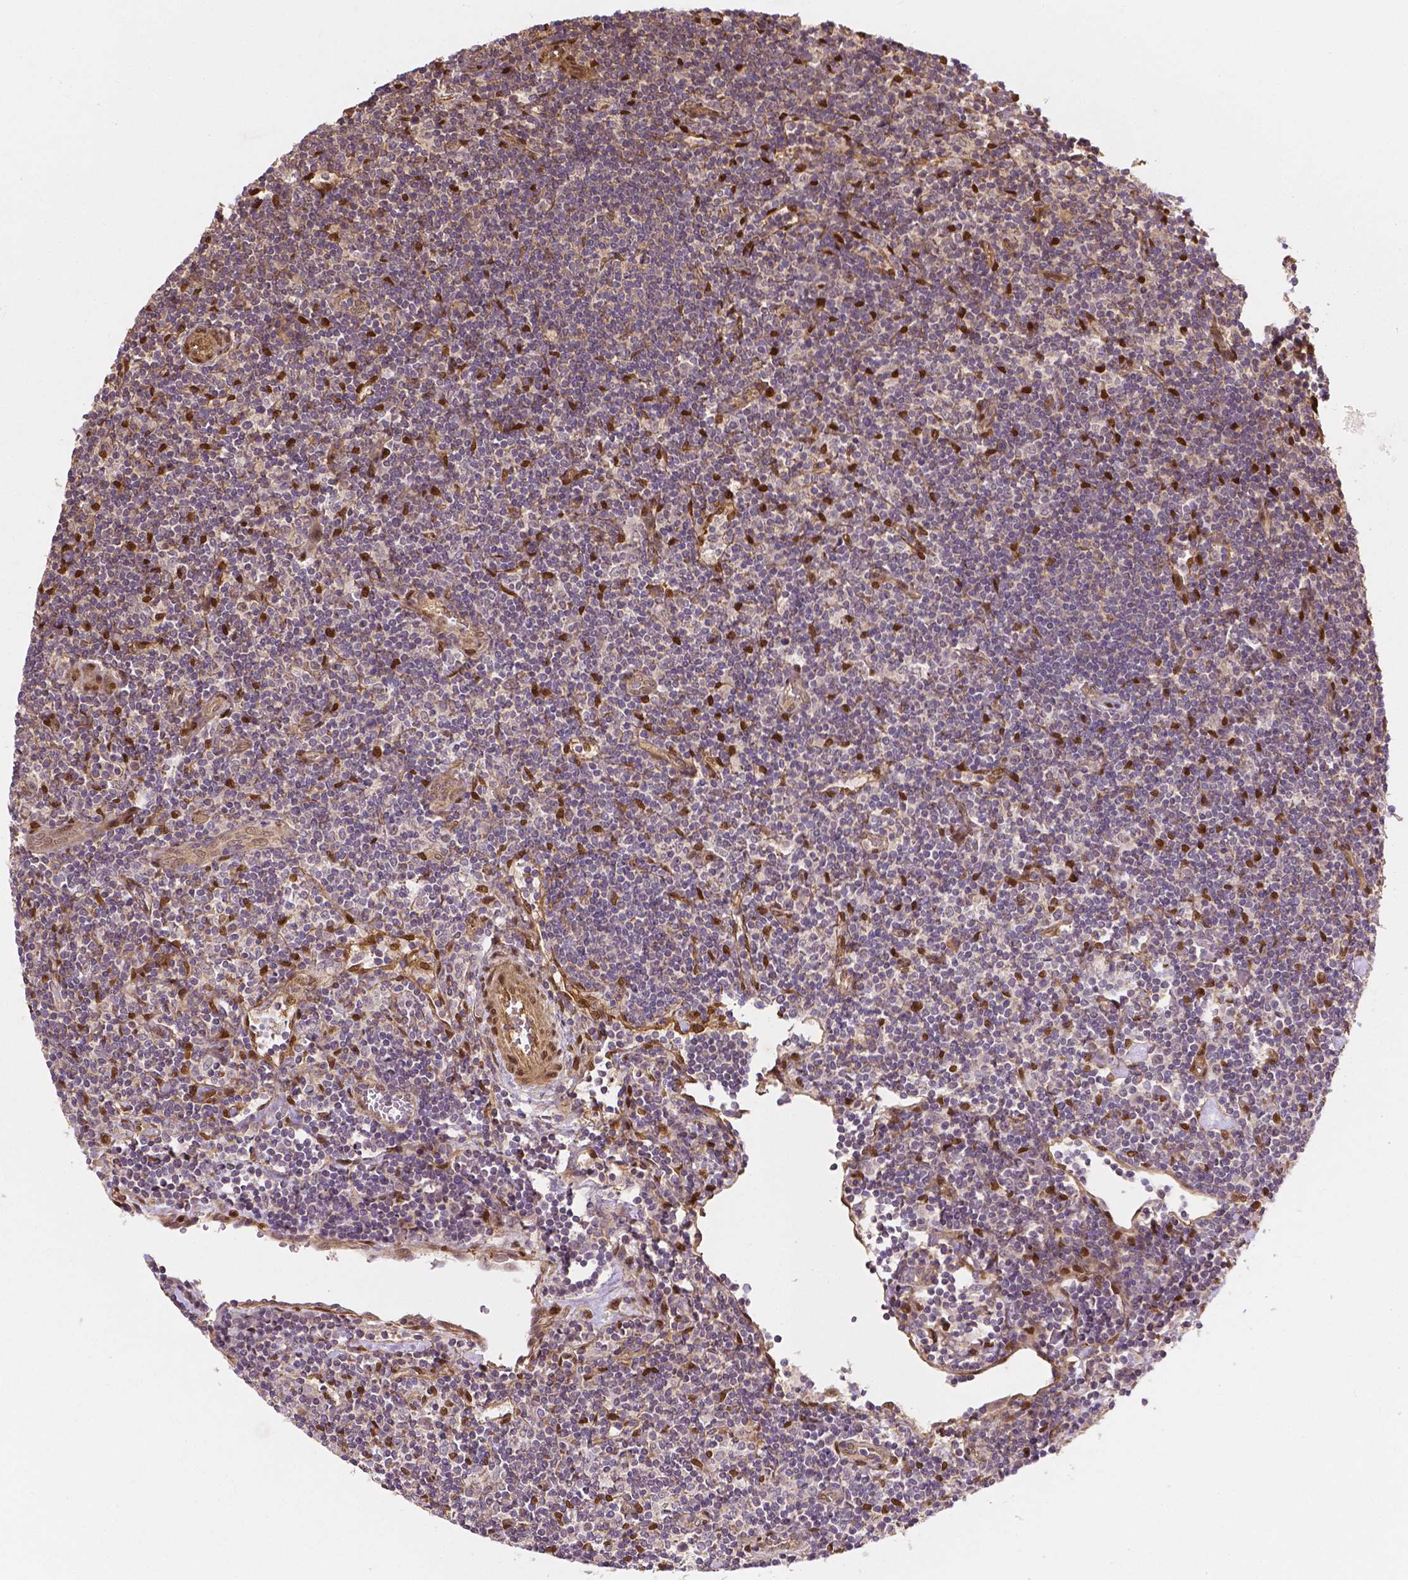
{"staining": {"intensity": "negative", "quantity": "none", "location": "none"}, "tissue": "lymphoma", "cell_type": "Tumor cells", "image_type": "cancer", "snomed": [{"axis": "morphology", "description": "Hodgkin's disease, NOS"}, {"axis": "topography", "description": "Lymph node"}], "caption": "This is a histopathology image of immunohistochemistry (IHC) staining of Hodgkin's disease, which shows no staining in tumor cells. Brightfield microscopy of immunohistochemistry stained with DAB (brown) and hematoxylin (blue), captured at high magnification.", "gene": "YAP1", "patient": {"sex": "male", "age": 40}}